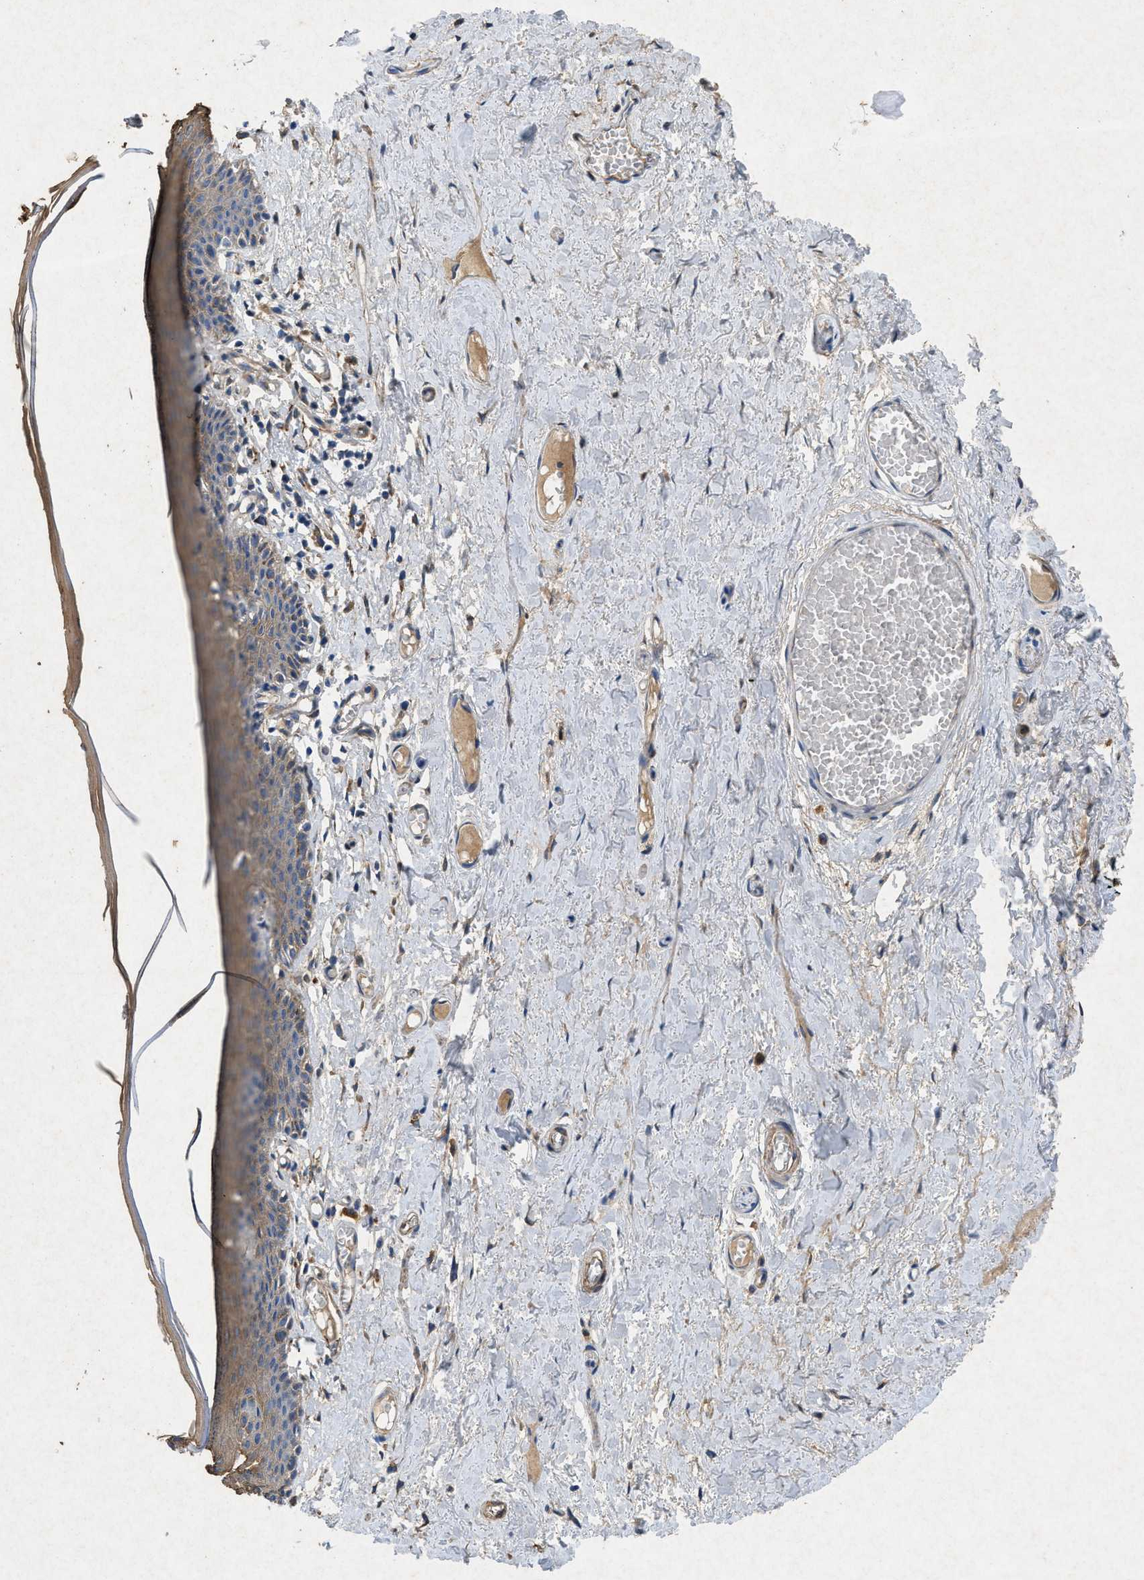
{"staining": {"intensity": "moderate", "quantity": "25%-75%", "location": "cytoplasmic/membranous"}, "tissue": "skin", "cell_type": "Epidermal cells", "image_type": "normal", "snomed": [{"axis": "morphology", "description": "Normal tissue, NOS"}, {"axis": "topography", "description": "Adipose tissue"}, {"axis": "topography", "description": "Vascular tissue"}, {"axis": "topography", "description": "Anal"}, {"axis": "topography", "description": "Peripheral nerve tissue"}], "caption": "An image showing moderate cytoplasmic/membranous staining in about 25%-75% of epidermal cells in benign skin, as visualized by brown immunohistochemical staining.", "gene": "CDK15", "patient": {"sex": "female", "age": 54}}